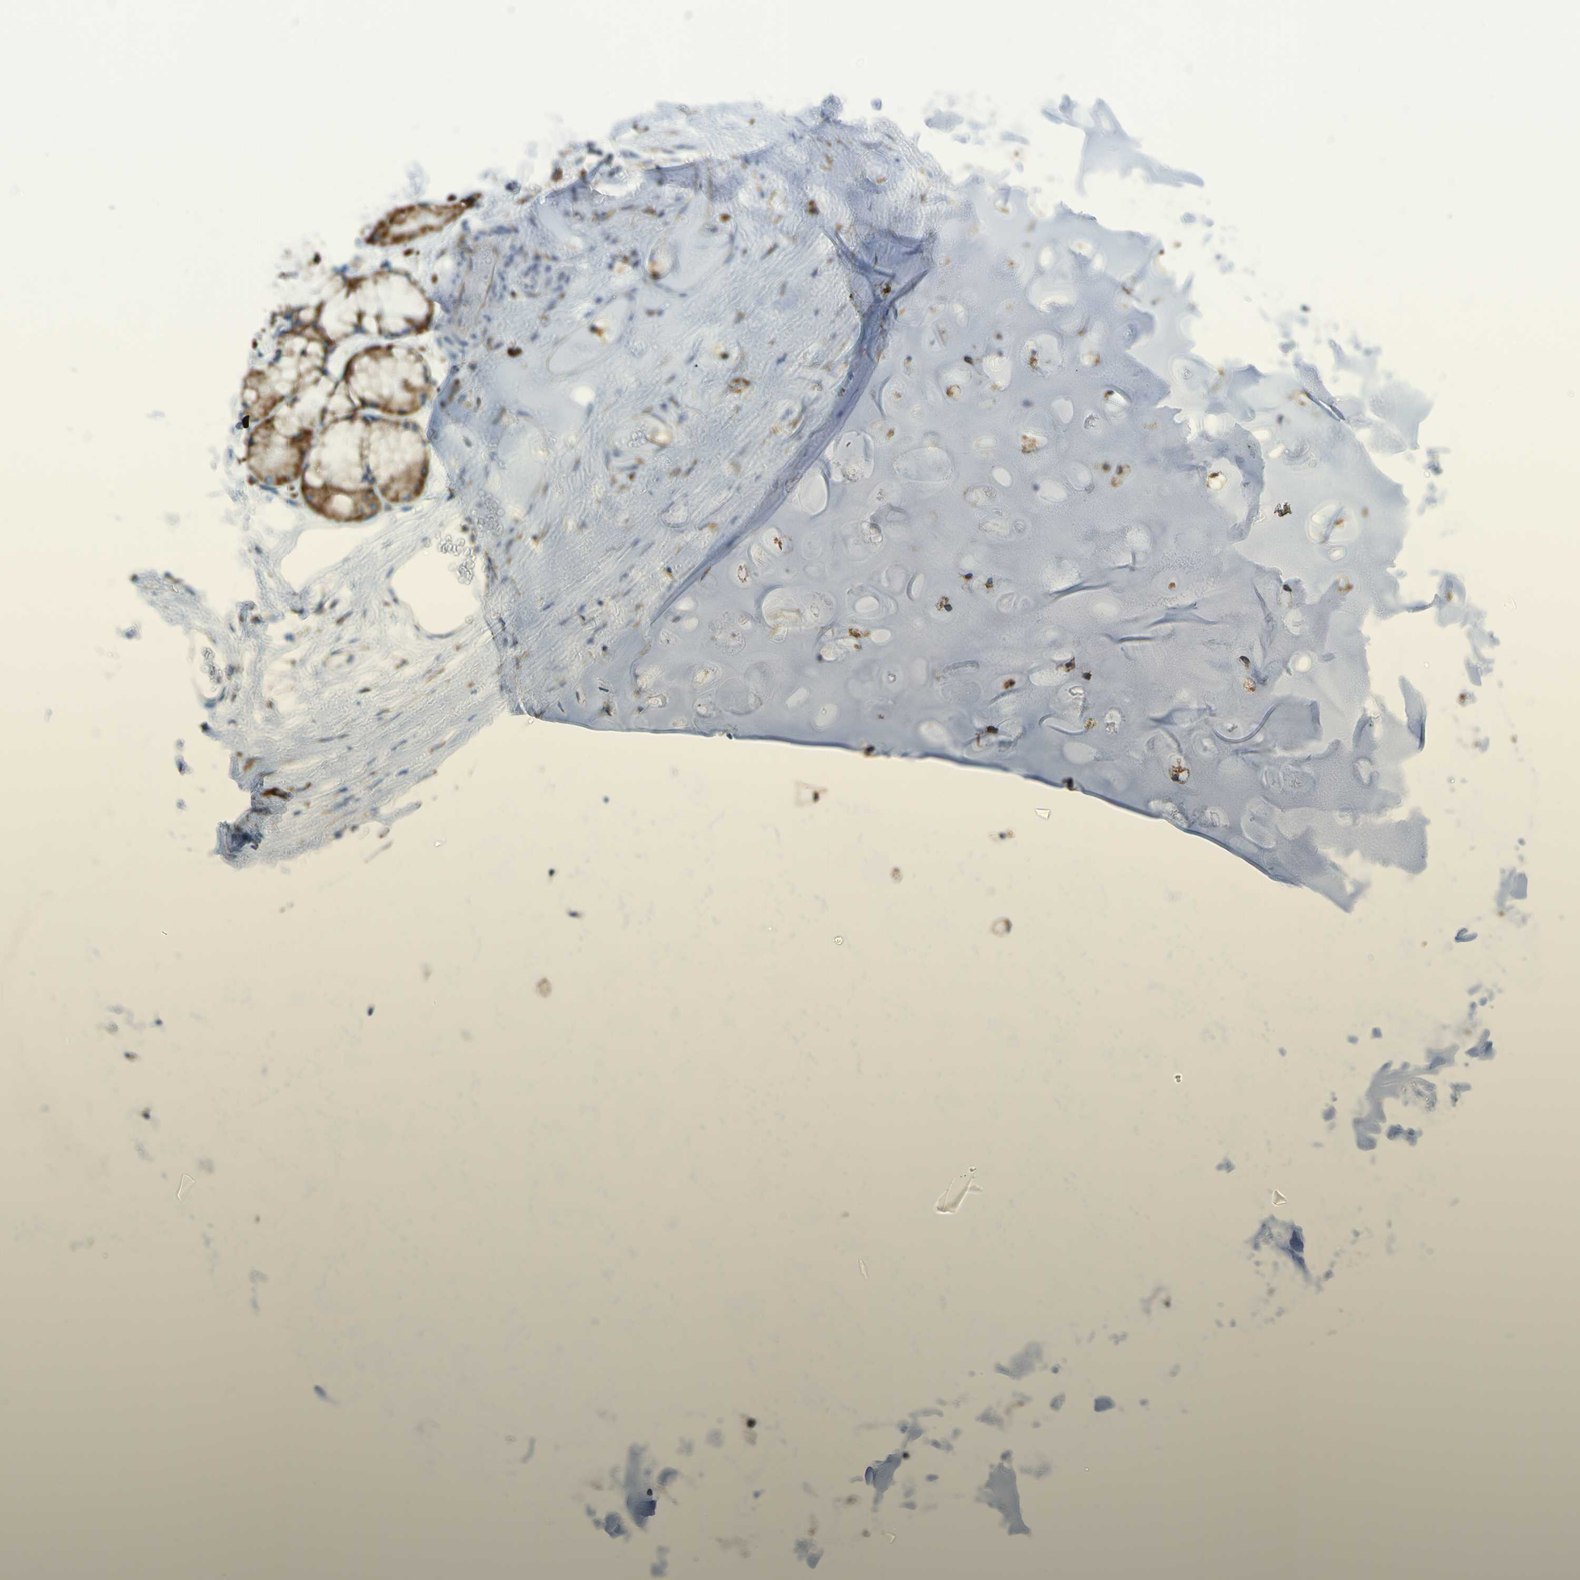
{"staining": {"intensity": "negative", "quantity": "none", "location": "none"}, "tissue": "adipose tissue", "cell_type": "Adipocytes", "image_type": "normal", "snomed": [{"axis": "morphology", "description": "Normal tissue, NOS"}, {"axis": "topography", "description": "Cartilage tissue"}, {"axis": "topography", "description": "Bronchus"}], "caption": "Image shows no protein expression in adipocytes of unremarkable adipose tissue.", "gene": "SSR1", "patient": {"sex": "female", "age": 73}}